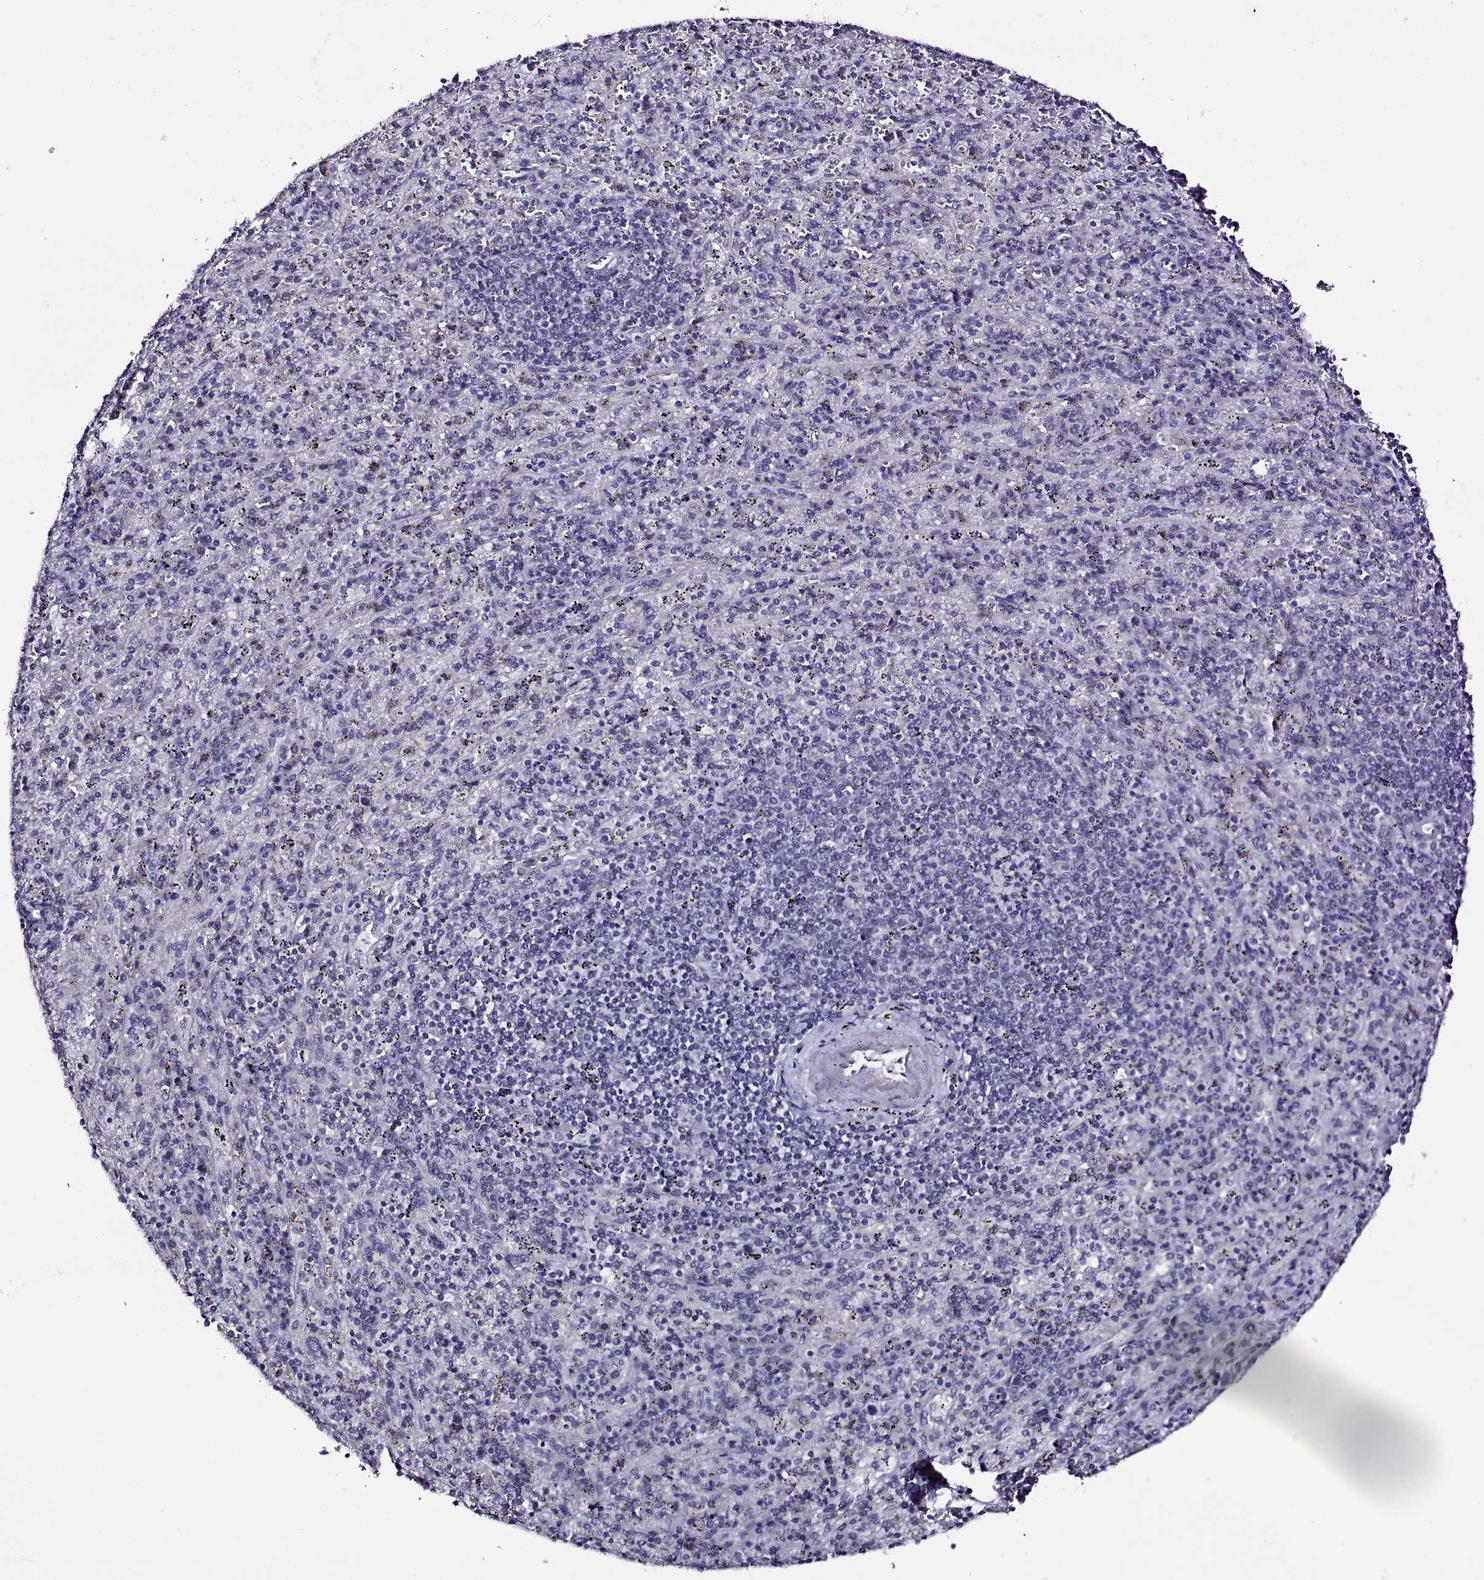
{"staining": {"intensity": "negative", "quantity": "none", "location": "none"}, "tissue": "spleen", "cell_type": "Cells in red pulp", "image_type": "normal", "snomed": [{"axis": "morphology", "description": "Normal tissue, NOS"}, {"axis": "topography", "description": "Spleen"}], "caption": "An image of spleen stained for a protein exhibits no brown staining in cells in red pulp.", "gene": "VSX2", "patient": {"sex": "male", "age": 57}}